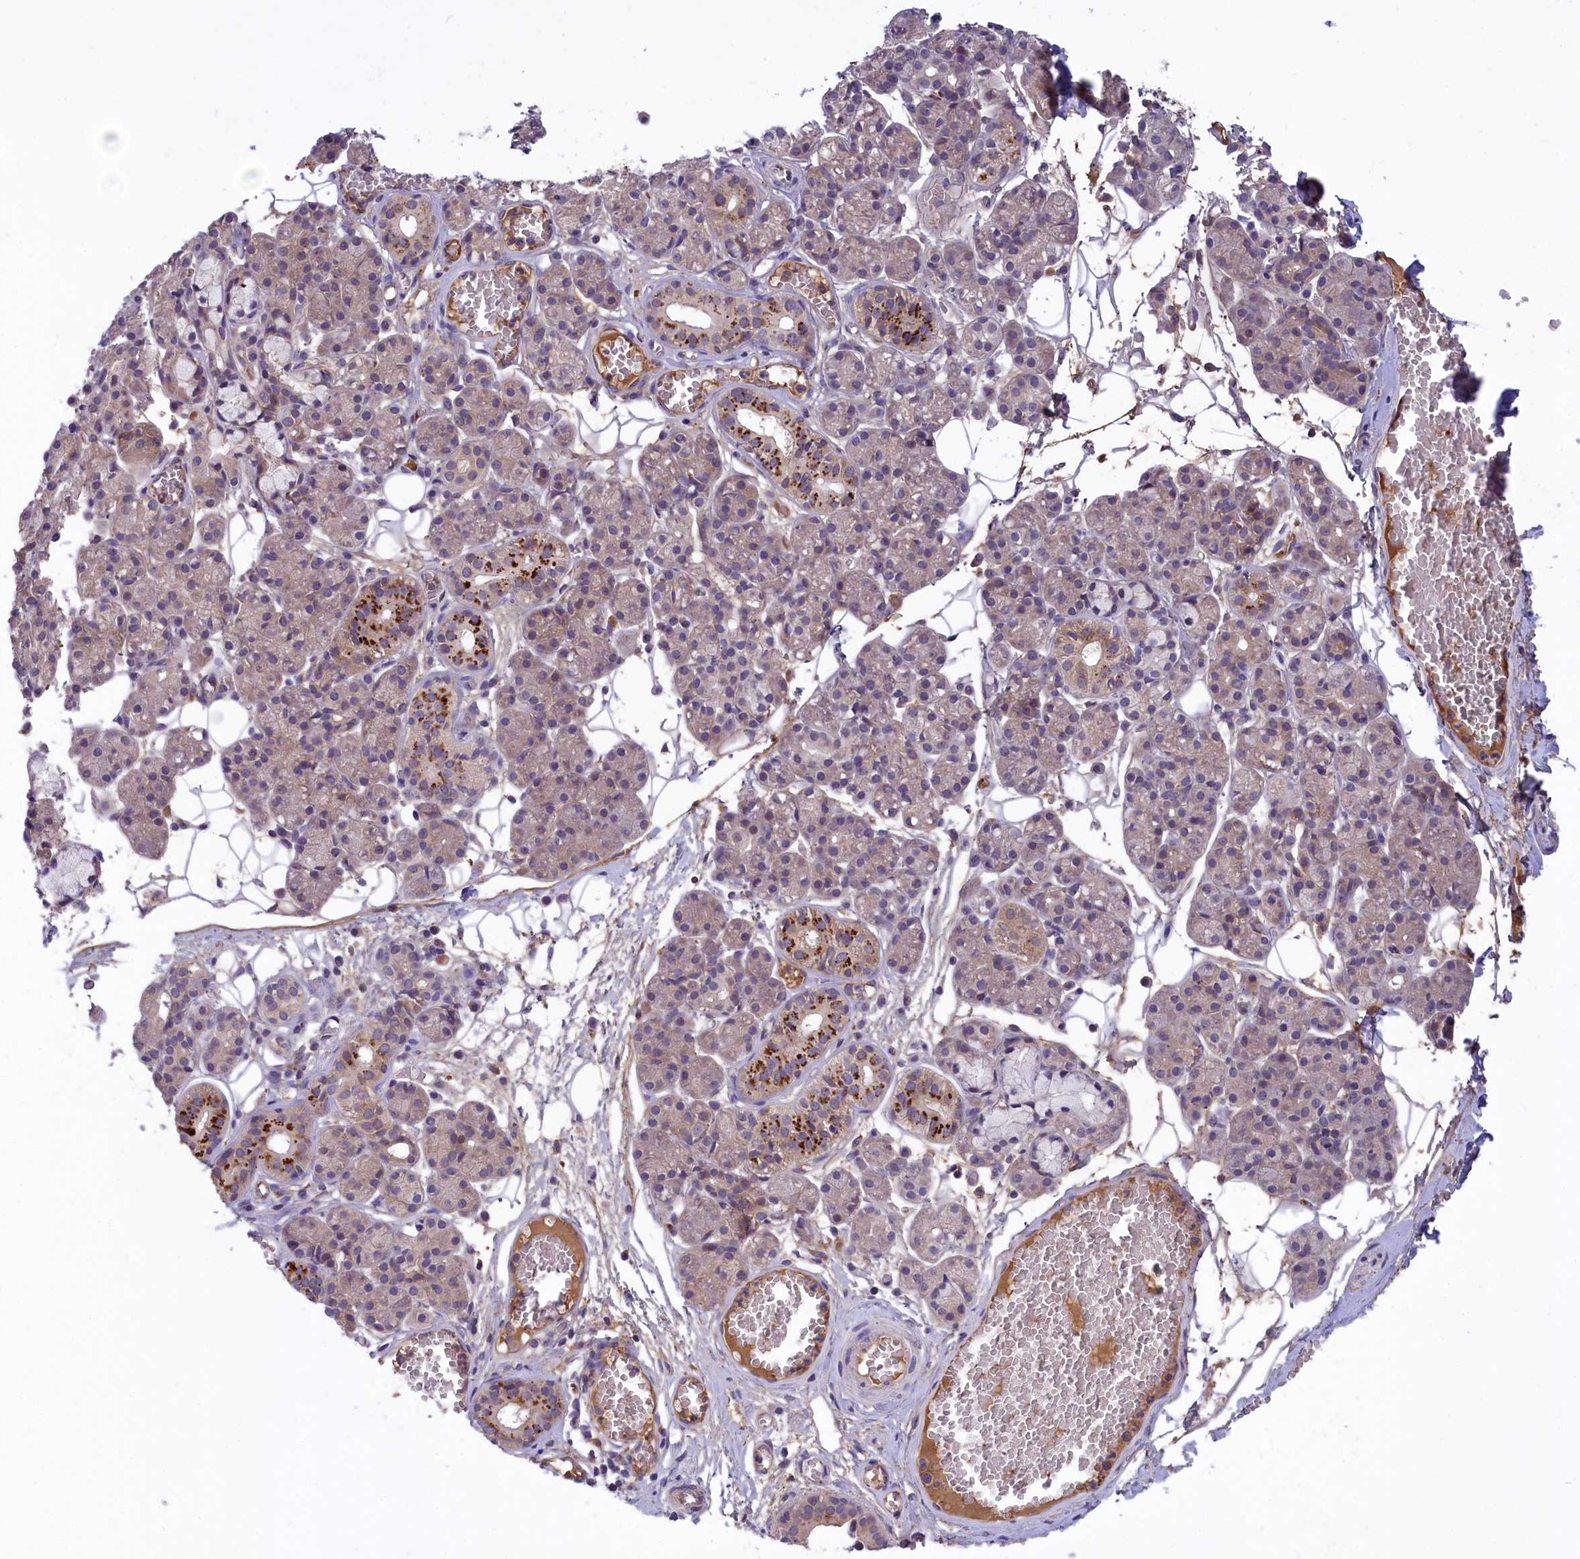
{"staining": {"intensity": "strong", "quantity": "<25%", "location": "cytoplasmic/membranous"}, "tissue": "salivary gland", "cell_type": "Glandular cells", "image_type": "normal", "snomed": [{"axis": "morphology", "description": "Normal tissue, NOS"}, {"axis": "topography", "description": "Salivary gland"}], "caption": "This micrograph exhibits immunohistochemistry staining of normal human salivary gland, with medium strong cytoplasmic/membranous positivity in approximately <25% of glandular cells.", "gene": "STYX", "patient": {"sex": "male", "age": 63}}